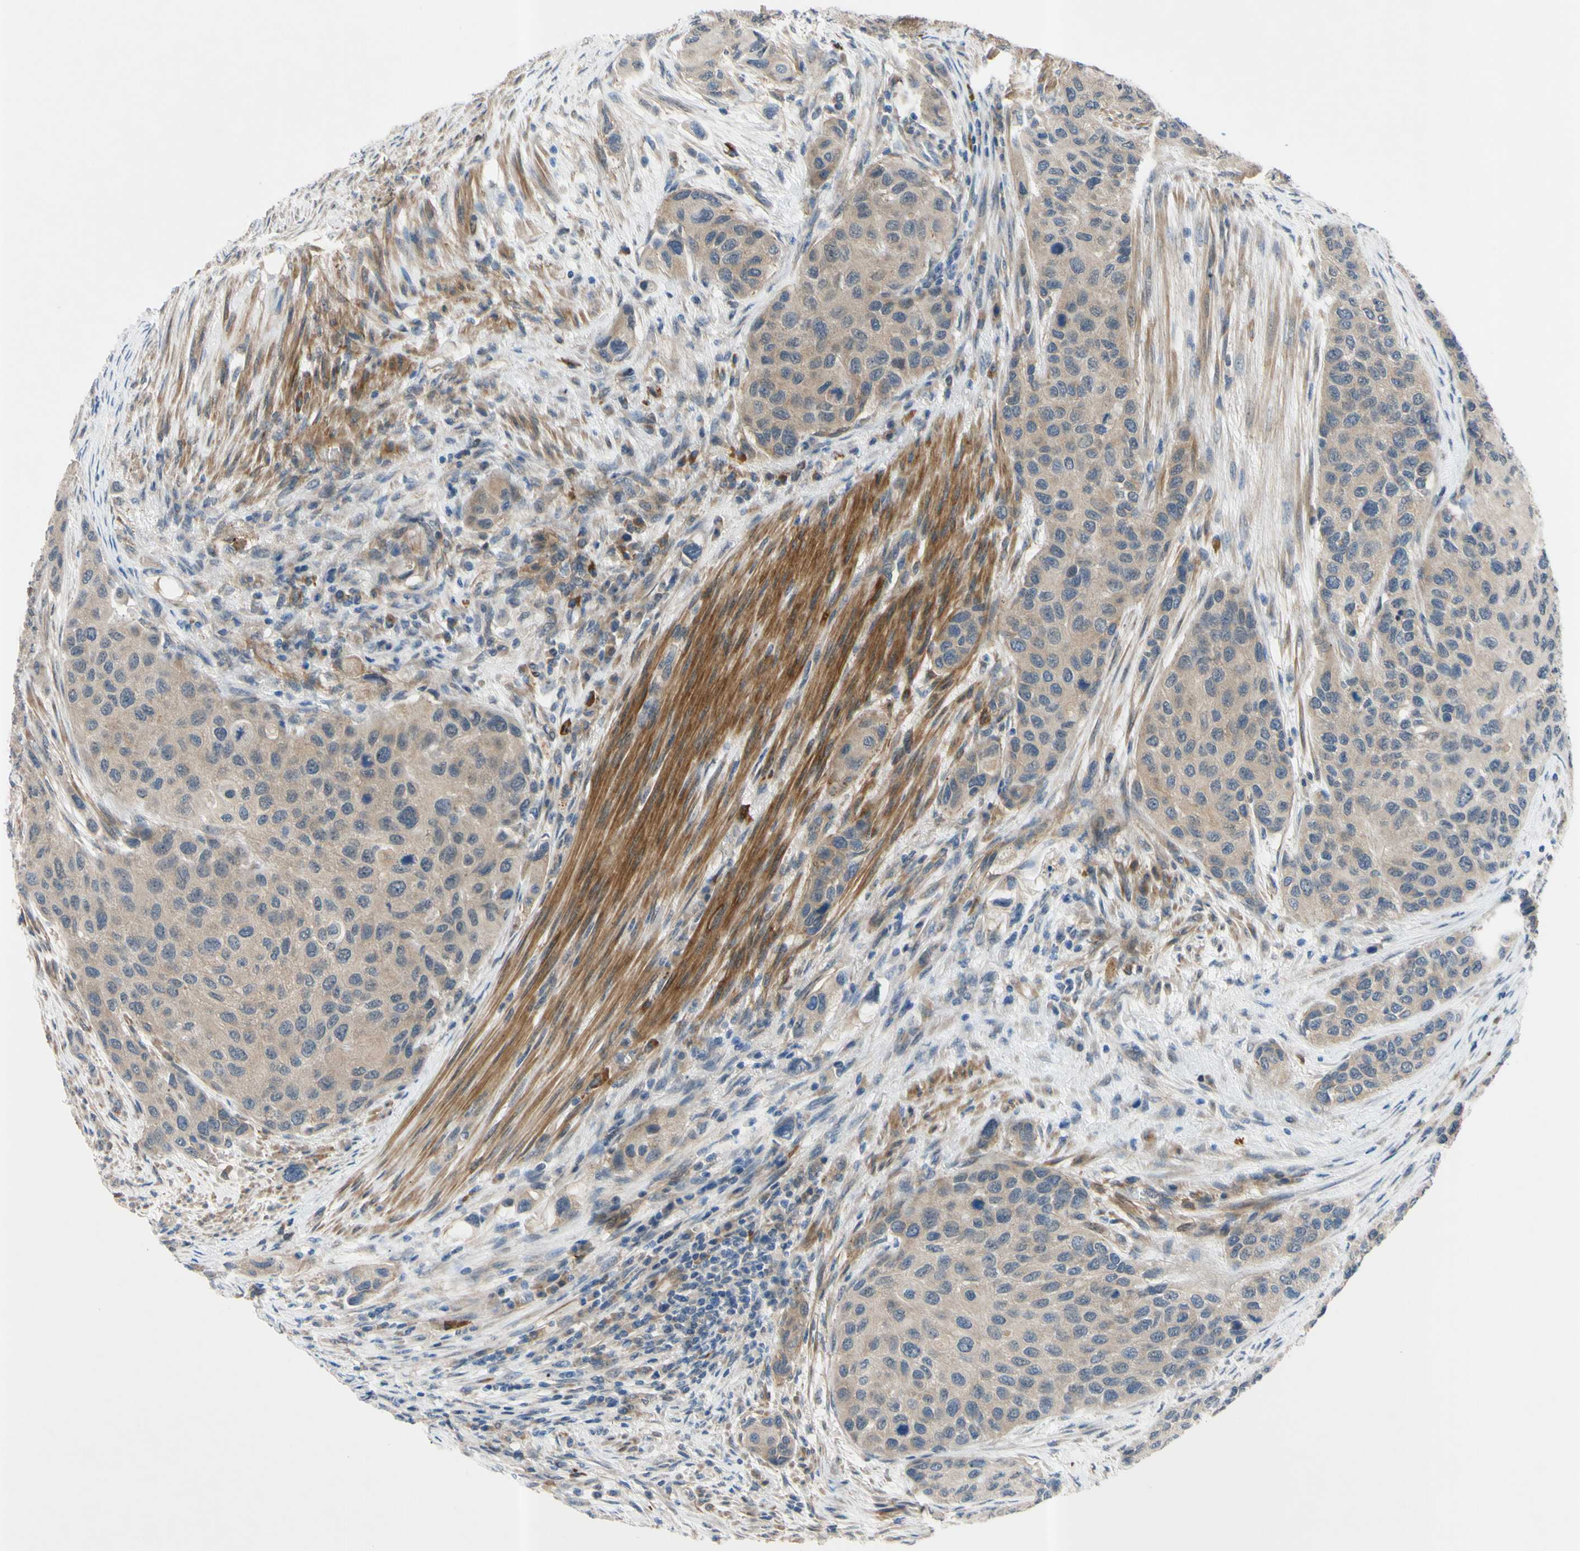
{"staining": {"intensity": "weak", "quantity": ">75%", "location": "cytoplasmic/membranous"}, "tissue": "urothelial cancer", "cell_type": "Tumor cells", "image_type": "cancer", "snomed": [{"axis": "morphology", "description": "Urothelial carcinoma, High grade"}, {"axis": "topography", "description": "Urinary bladder"}], "caption": "Protein staining of urothelial cancer tissue exhibits weak cytoplasmic/membranous positivity in approximately >75% of tumor cells. (DAB = brown stain, brightfield microscopy at high magnification).", "gene": "SVIL", "patient": {"sex": "female", "age": 56}}